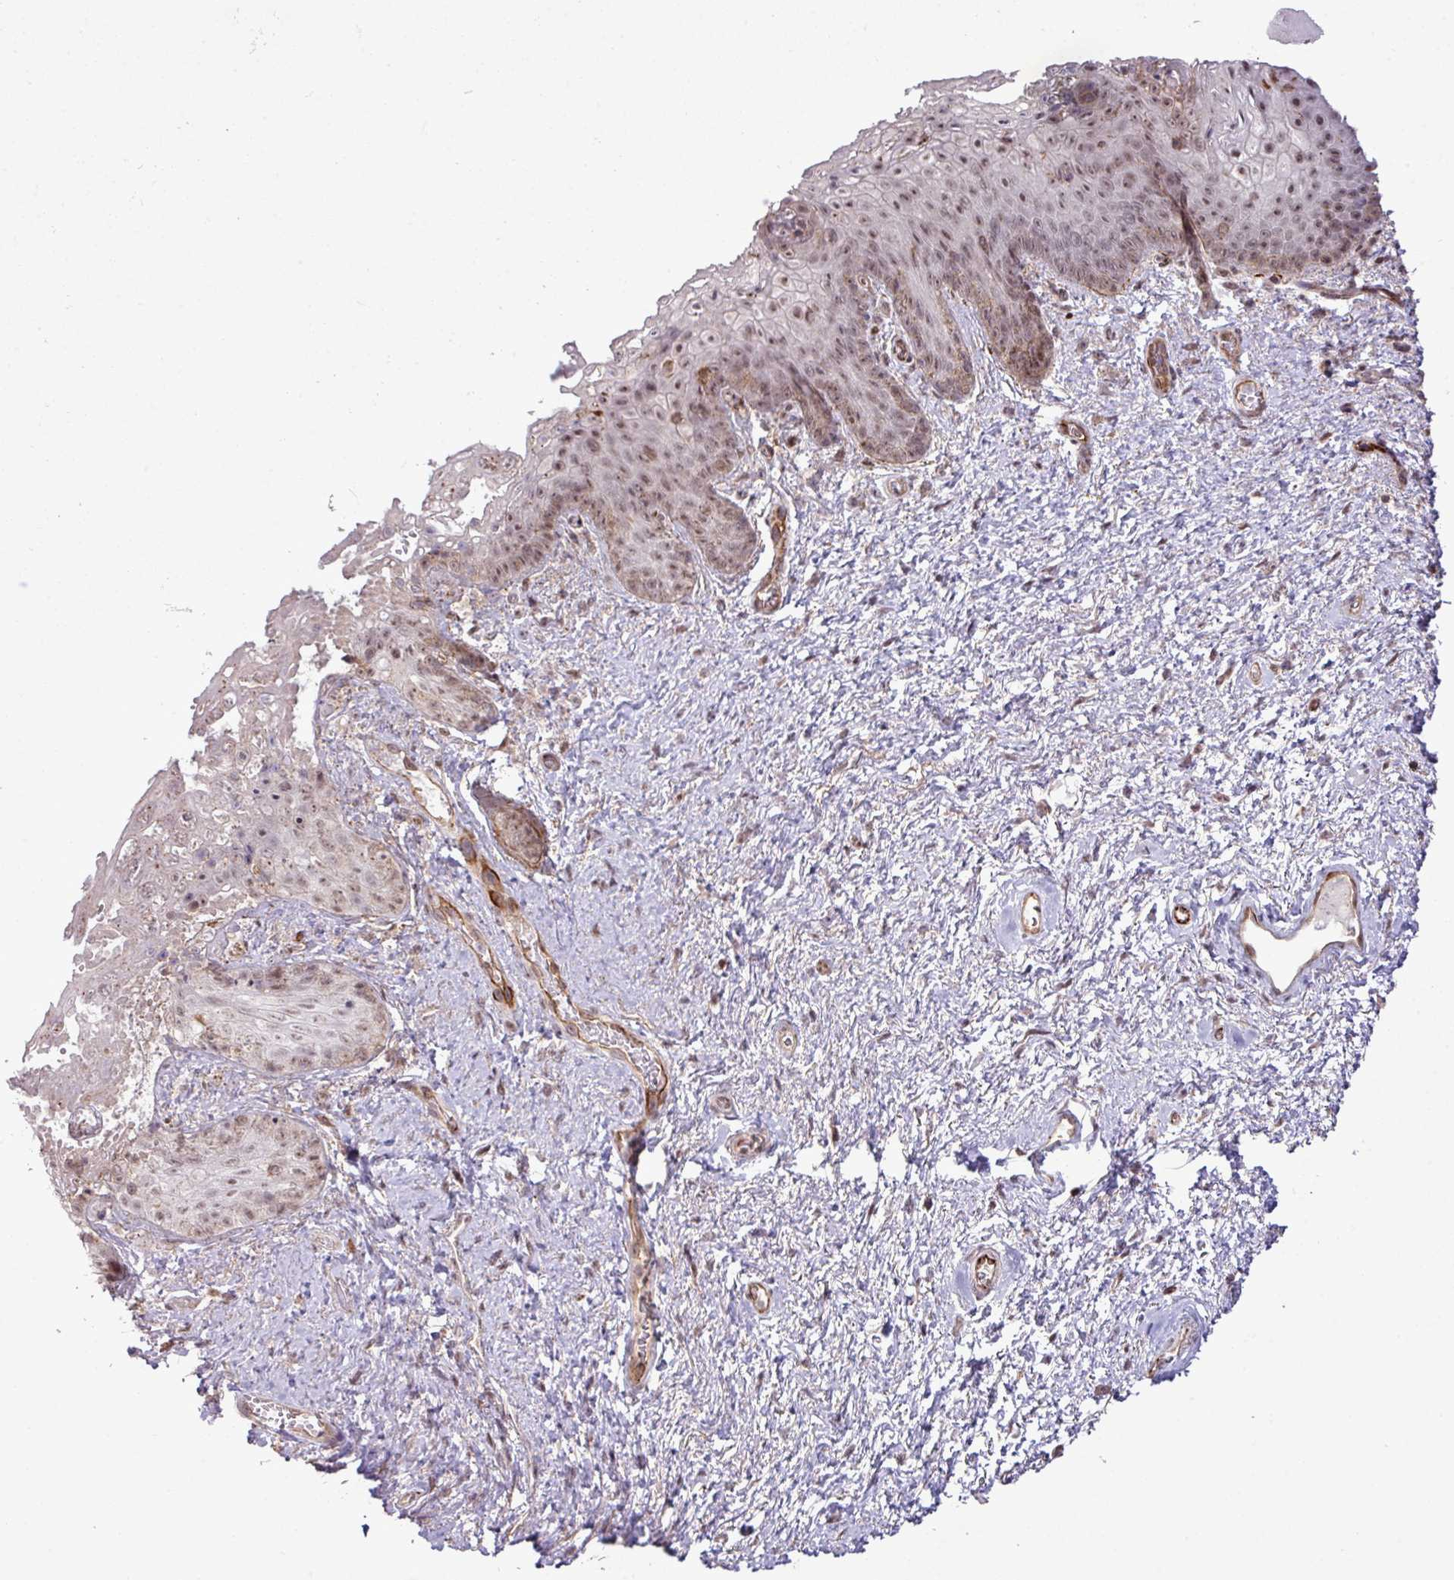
{"staining": {"intensity": "weak", "quantity": "25%-75%", "location": "cytoplasmic/membranous,nuclear"}, "tissue": "vagina", "cell_type": "Squamous epithelial cells", "image_type": "normal", "snomed": [{"axis": "morphology", "description": "Normal tissue, NOS"}, {"axis": "topography", "description": "Vulva"}, {"axis": "topography", "description": "Vagina"}, {"axis": "topography", "description": "Peripheral nerve tissue"}], "caption": "An immunohistochemistry photomicrograph of unremarkable tissue is shown. Protein staining in brown labels weak cytoplasmic/membranous,nuclear positivity in vagina within squamous epithelial cells. (DAB = brown stain, brightfield microscopy at high magnification).", "gene": "ZC2HC1C", "patient": {"sex": "female", "age": 66}}